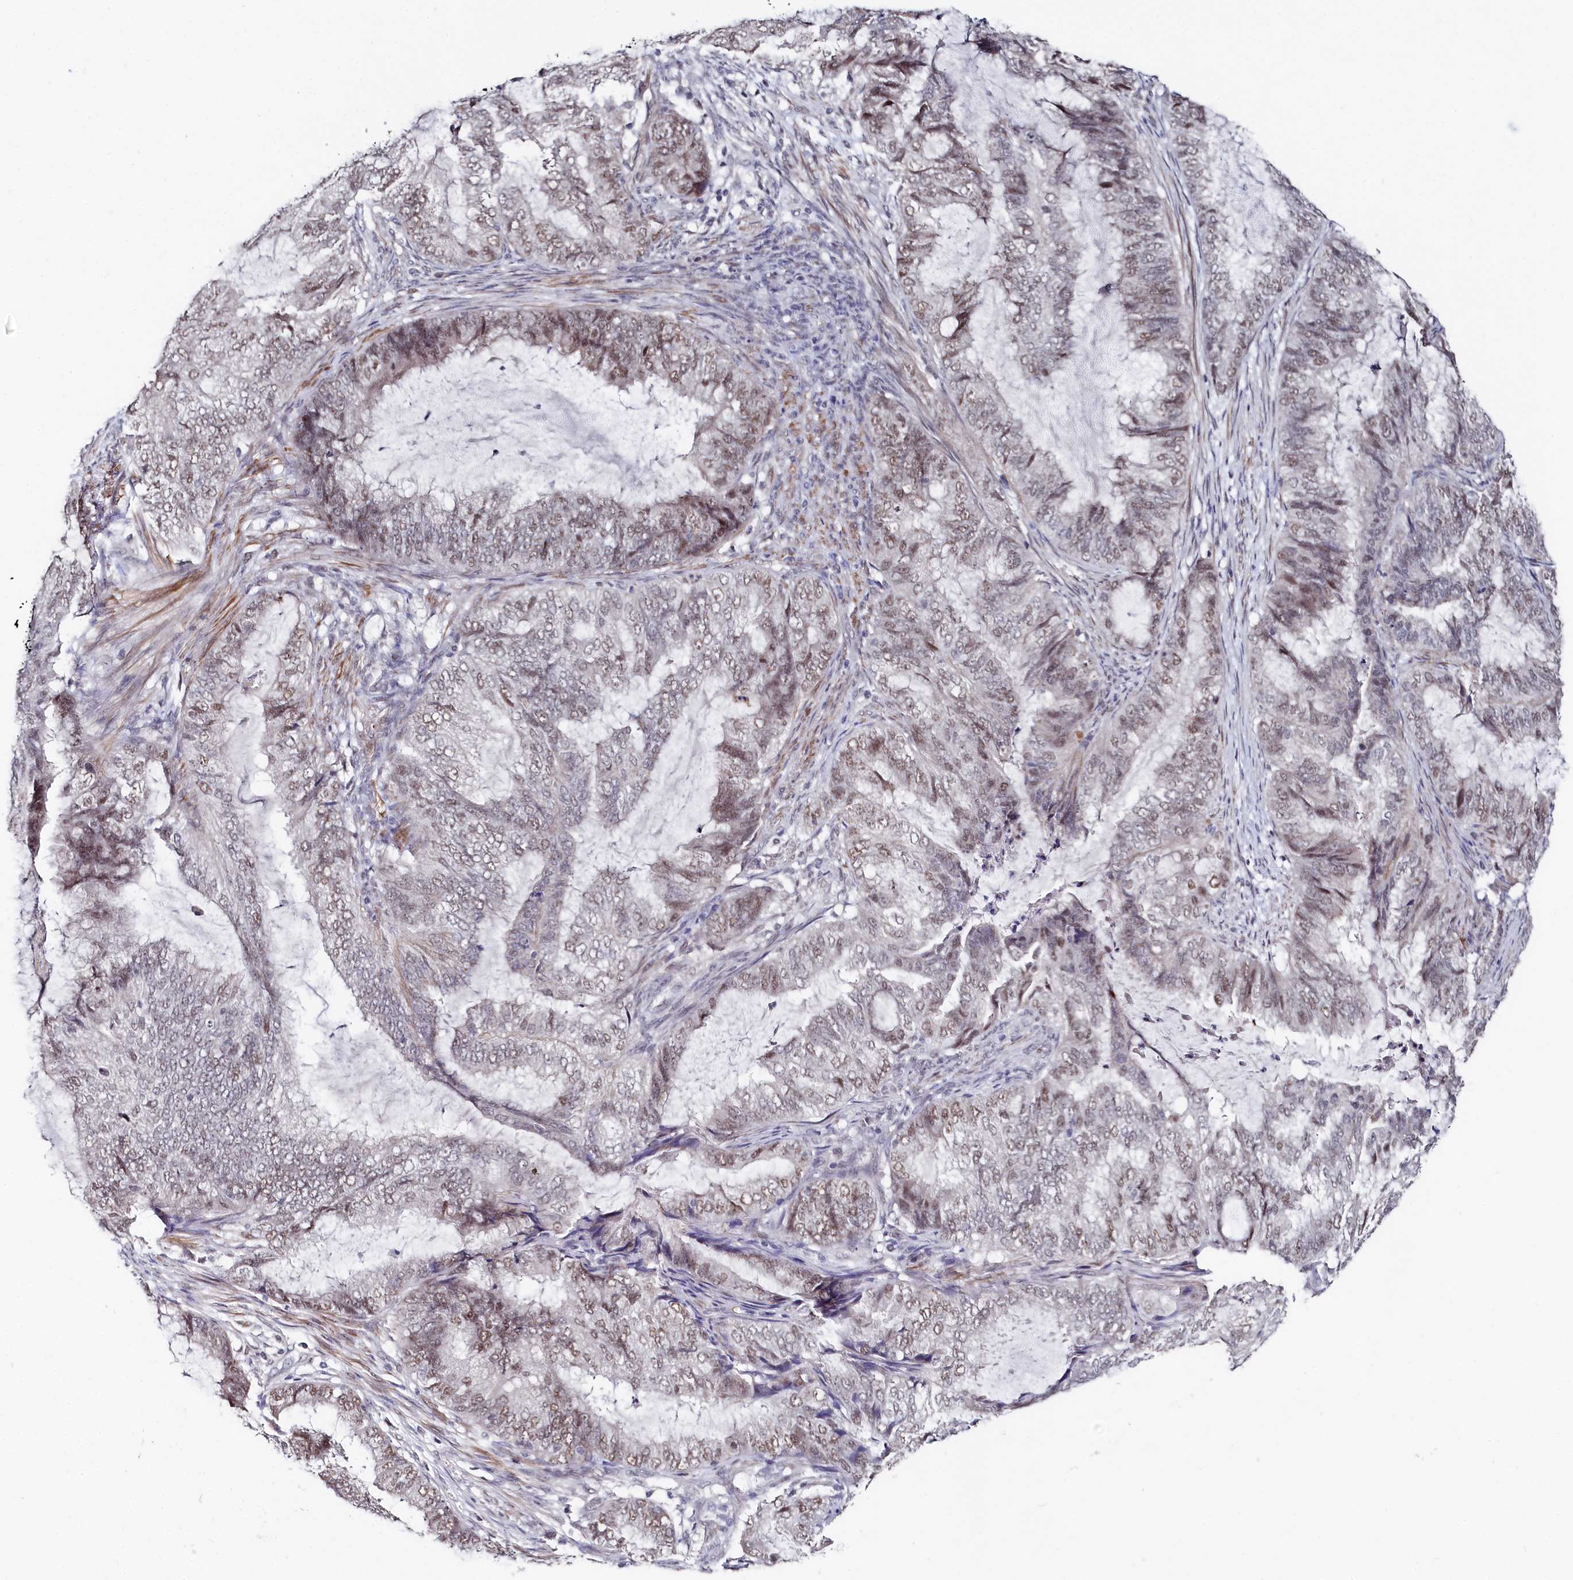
{"staining": {"intensity": "weak", "quantity": "25%-75%", "location": "nuclear"}, "tissue": "endometrial cancer", "cell_type": "Tumor cells", "image_type": "cancer", "snomed": [{"axis": "morphology", "description": "Adenocarcinoma, NOS"}, {"axis": "topography", "description": "Endometrium"}], "caption": "Weak nuclear protein staining is identified in about 25%-75% of tumor cells in adenocarcinoma (endometrial).", "gene": "TIGD4", "patient": {"sex": "female", "age": 51}}